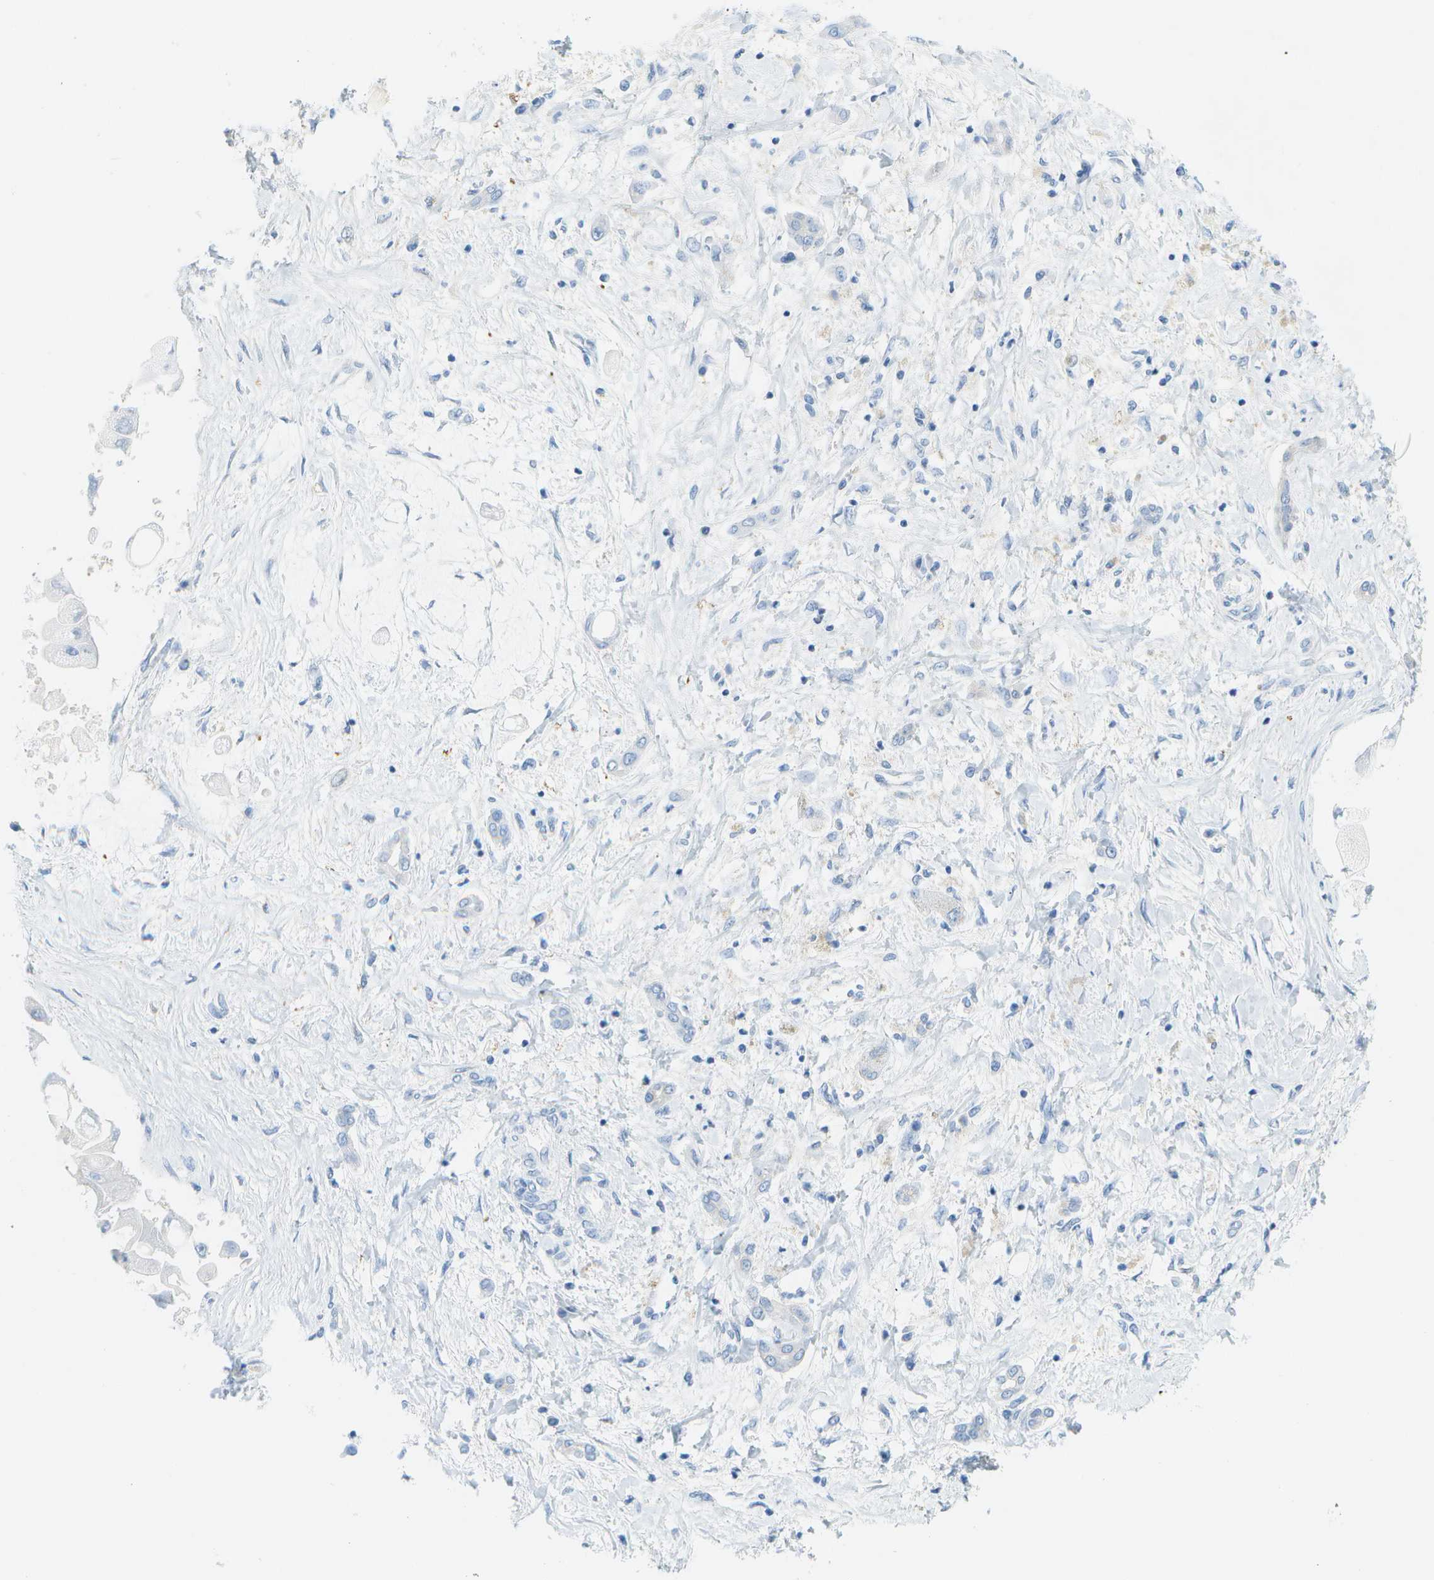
{"staining": {"intensity": "negative", "quantity": "none", "location": "none"}, "tissue": "liver cancer", "cell_type": "Tumor cells", "image_type": "cancer", "snomed": [{"axis": "morphology", "description": "Cholangiocarcinoma"}, {"axis": "topography", "description": "Liver"}], "caption": "This is a photomicrograph of IHC staining of liver cholangiocarcinoma, which shows no expression in tumor cells.", "gene": "CUL9", "patient": {"sex": "male", "age": 50}}